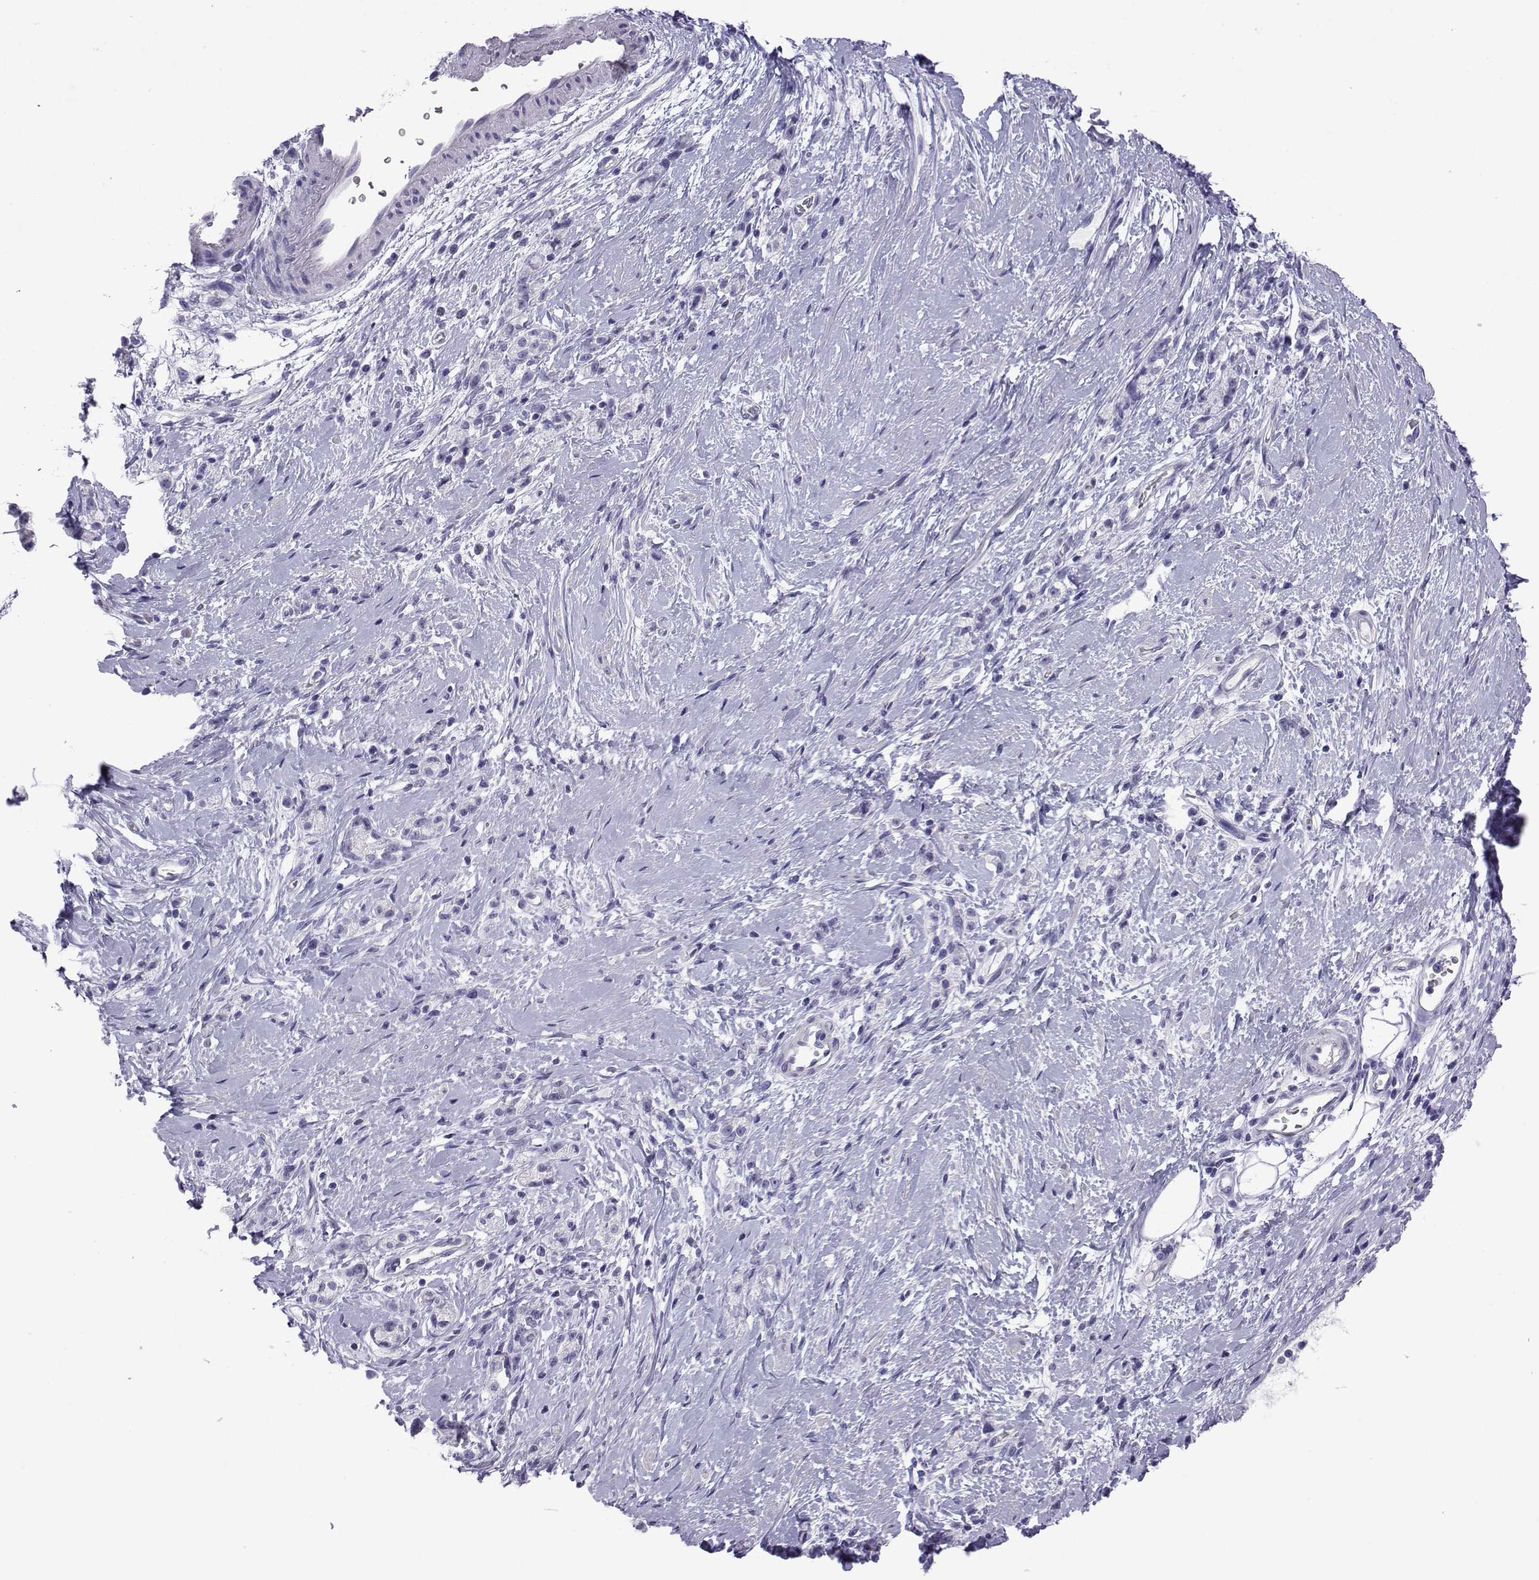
{"staining": {"intensity": "negative", "quantity": "none", "location": "none"}, "tissue": "stomach cancer", "cell_type": "Tumor cells", "image_type": "cancer", "snomed": [{"axis": "morphology", "description": "Adenocarcinoma, NOS"}, {"axis": "topography", "description": "Stomach"}], "caption": "Protein analysis of stomach adenocarcinoma shows no significant staining in tumor cells.", "gene": "CFAP70", "patient": {"sex": "male", "age": 58}}